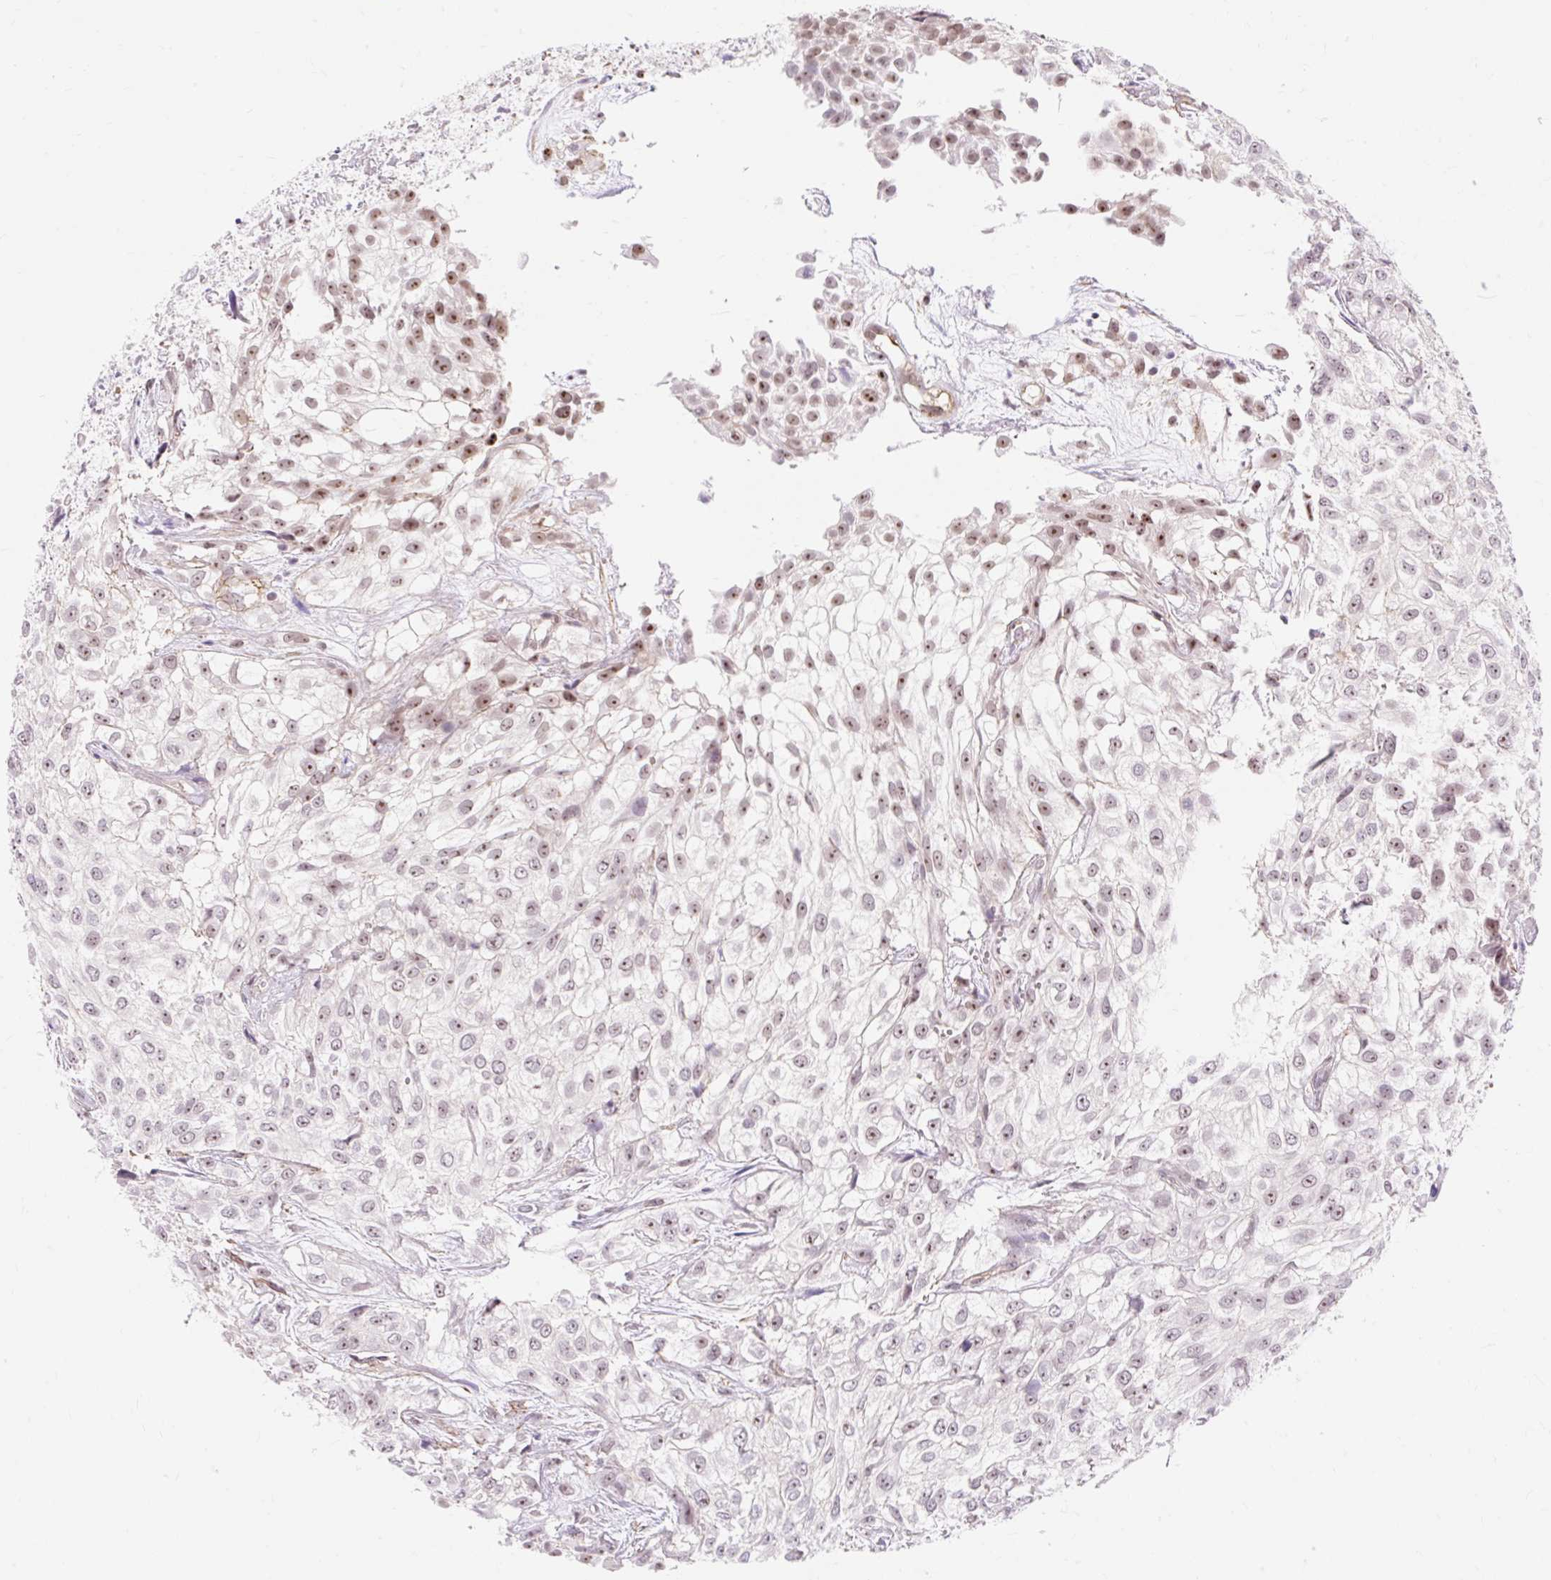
{"staining": {"intensity": "moderate", "quantity": "25%-75%", "location": "nuclear"}, "tissue": "urothelial cancer", "cell_type": "Tumor cells", "image_type": "cancer", "snomed": [{"axis": "morphology", "description": "Urothelial carcinoma, High grade"}, {"axis": "topography", "description": "Urinary bladder"}], "caption": "Protein staining shows moderate nuclear expression in about 25%-75% of tumor cells in urothelial cancer.", "gene": "OBP2A", "patient": {"sex": "male", "age": 56}}